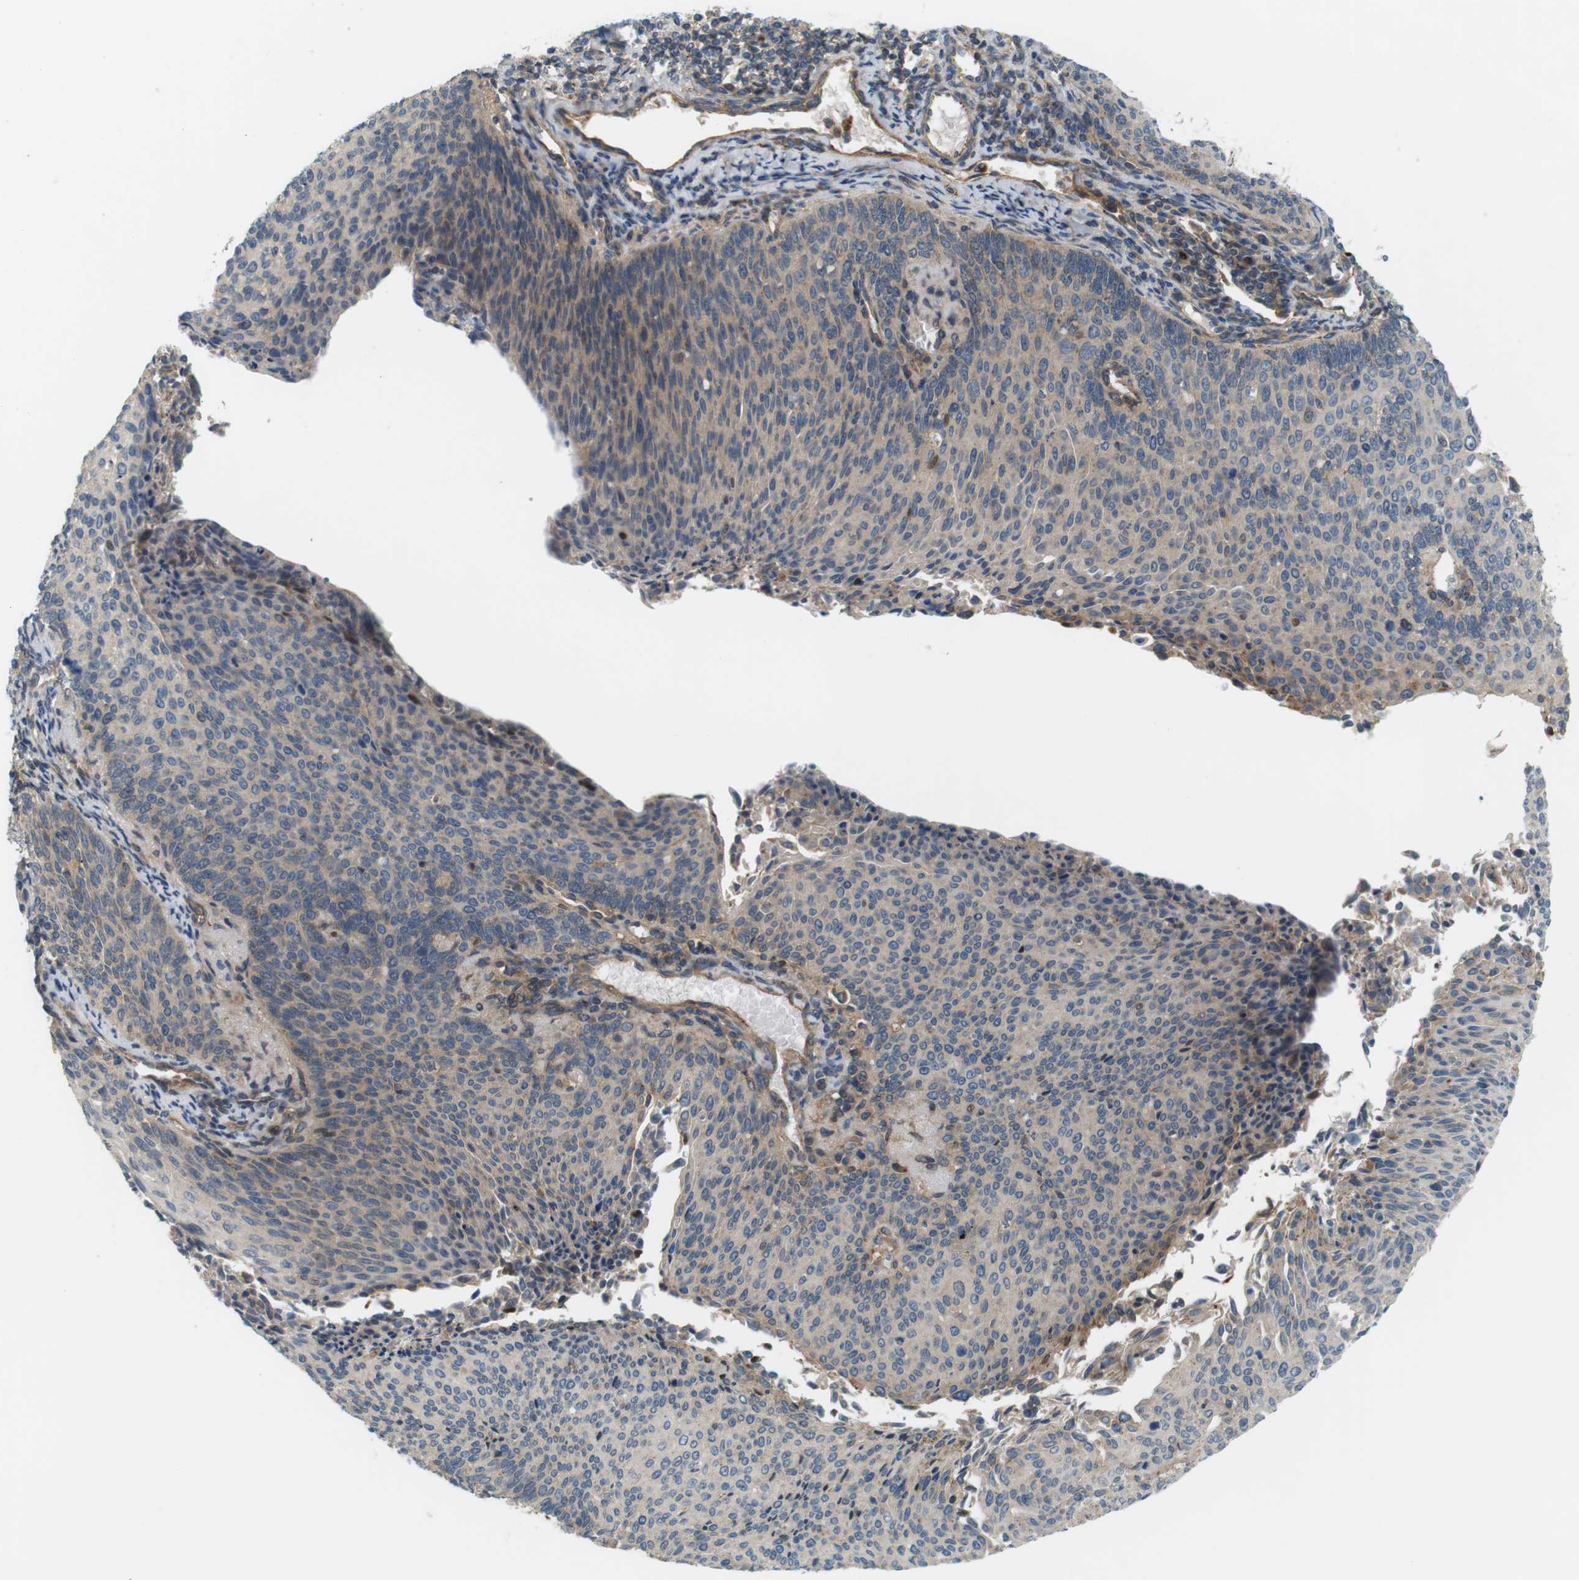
{"staining": {"intensity": "moderate", "quantity": "<25%", "location": "cytoplasmic/membranous"}, "tissue": "cervical cancer", "cell_type": "Tumor cells", "image_type": "cancer", "snomed": [{"axis": "morphology", "description": "Squamous cell carcinoma, NOS"}, {"axis": "topography", "description": "Cervix"}], "caption": "This is a micrograph of immunohistochemistry staining of cervical cancer, which shows moderate expression in the cytoplasmic/membranous of tumor cells.", "gene": "DDAH2", "patient": {"sex": "female", "age": 55}}